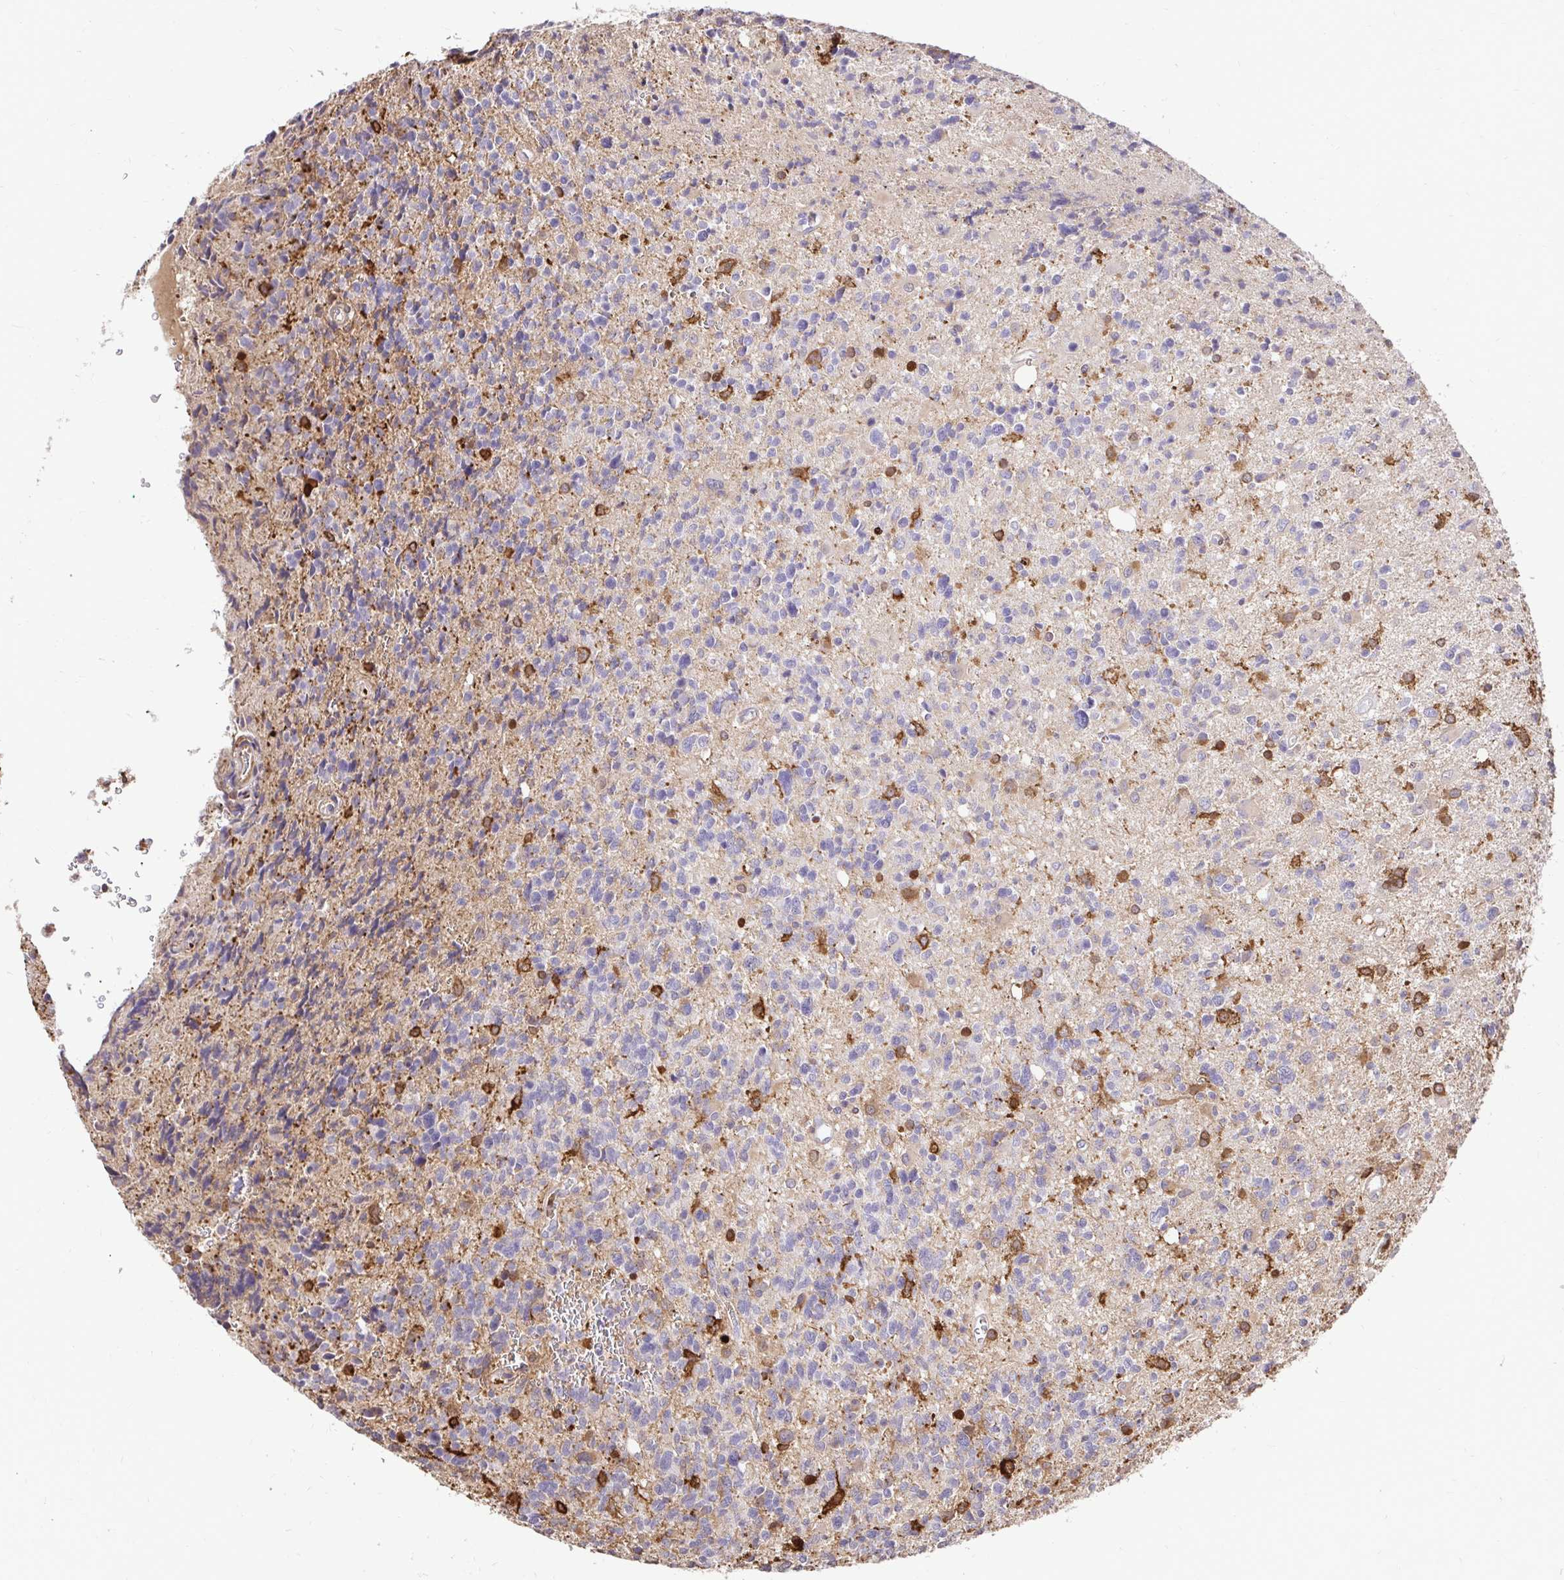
{"staining": {"intensity": "negative", "quantity": "none", "location": "none"}, "tissue": "glioma", "cell_type": "Tumor cells", "image_type": "cancer", "snomed": [{"axis": "morphology", "description": "Glioma, malignant, High grade"}, {"axis": "topography", "description": "Brain"}], "caption": "This is a image of immunohistochemistry staining of glioma, which shows no positivity in tumor cells.", "gene": "GSN", "patient": {"sex": "male", "age": 29}}